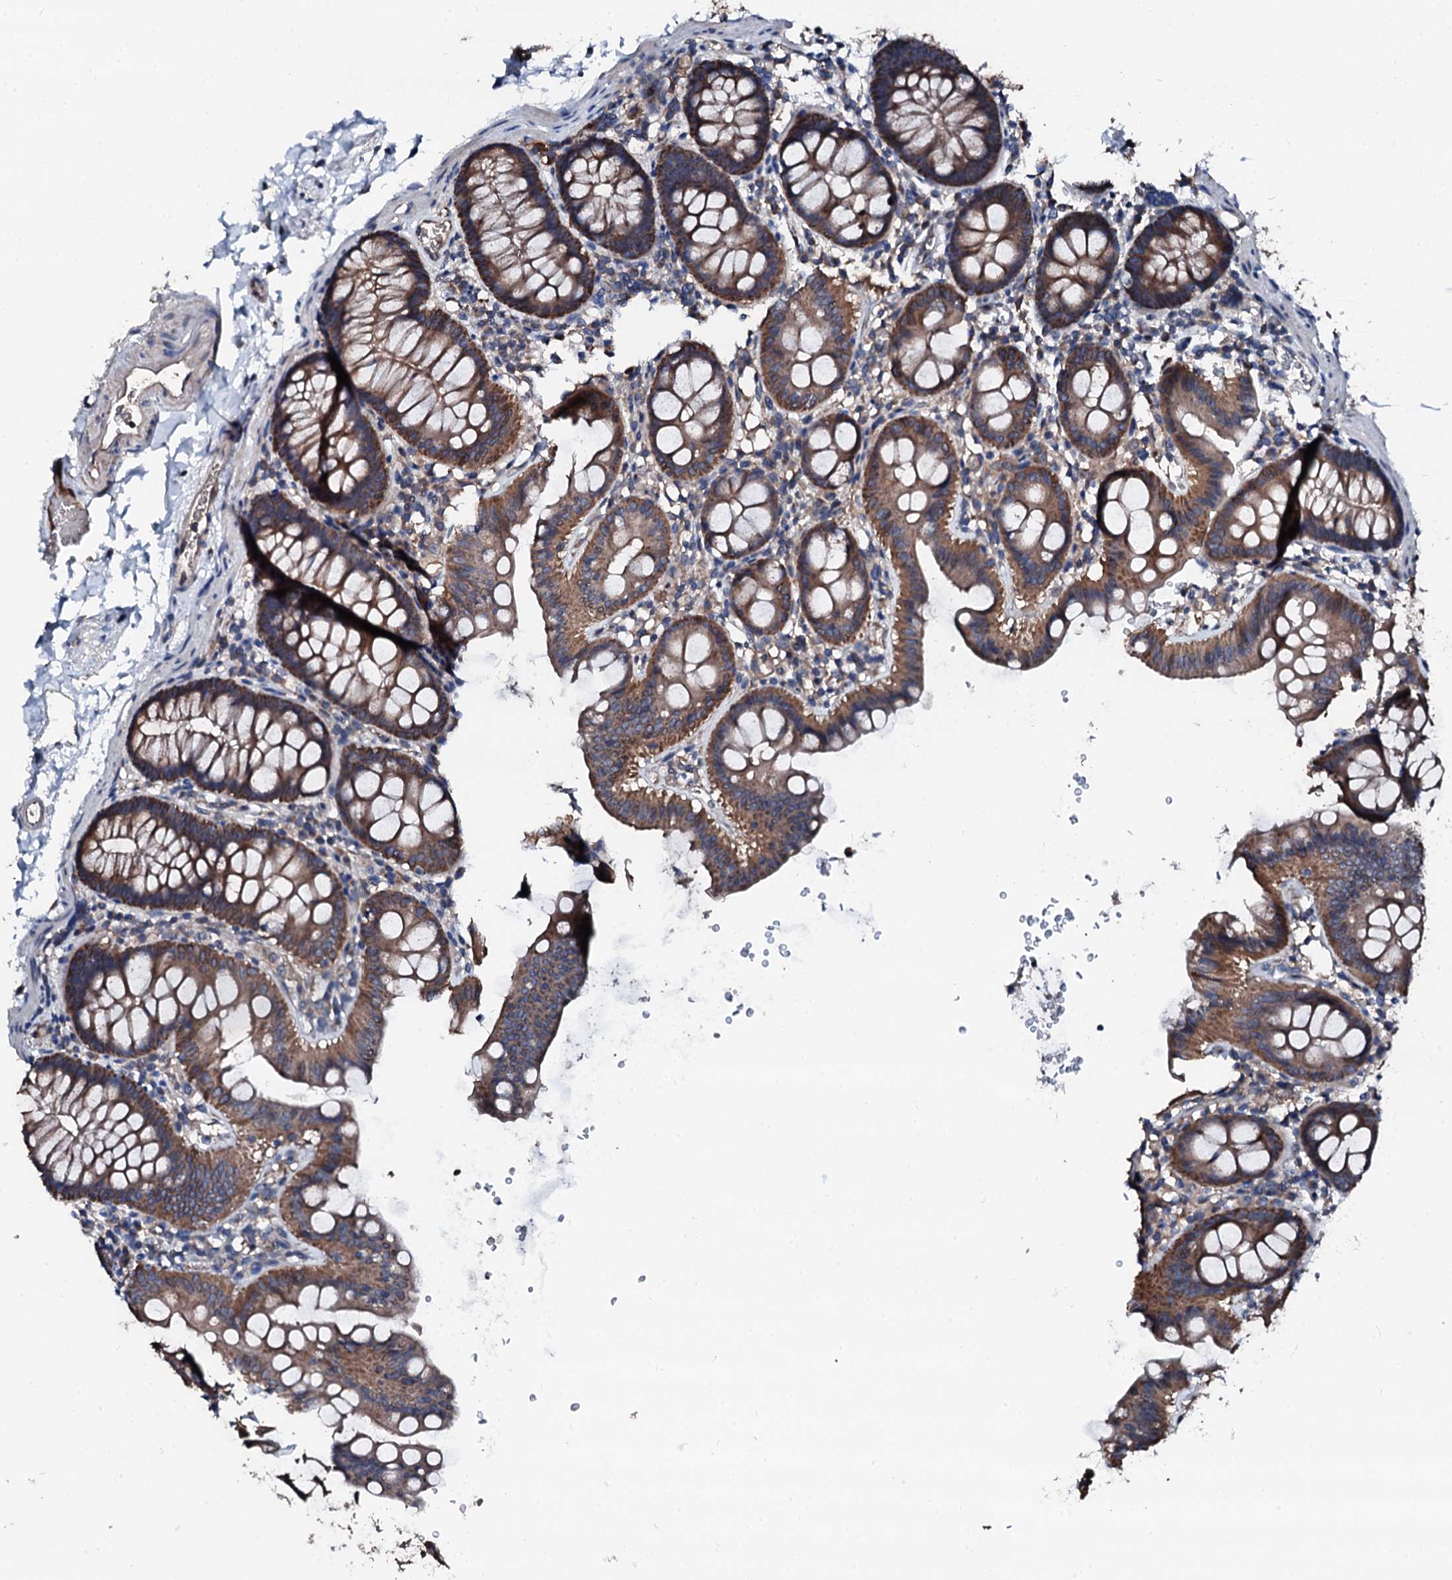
{"staining": {"intensity": "weak", "quantity": ">75%", "location": "cytoplasmic/membranous"}, "tissue": "colon", "cell_type": "Endothelial cells", "image_type": "normal", "snomed": [{"axis": "morphology", "description": "Normal tissue, NOS"}, {"axis": "topography", "description": "Colon"}], "caption": "IHC micrograph of unremarkable colon: colon stained using IHC reveals low levels of weak protein expression localized specifically in the cytoplasmic/membranous of endothelial cells, appearing as a cytoplasmic/membranous brown color.", "gene": "TRAFD1", "patient": {"sex": "male", "age": 75}}